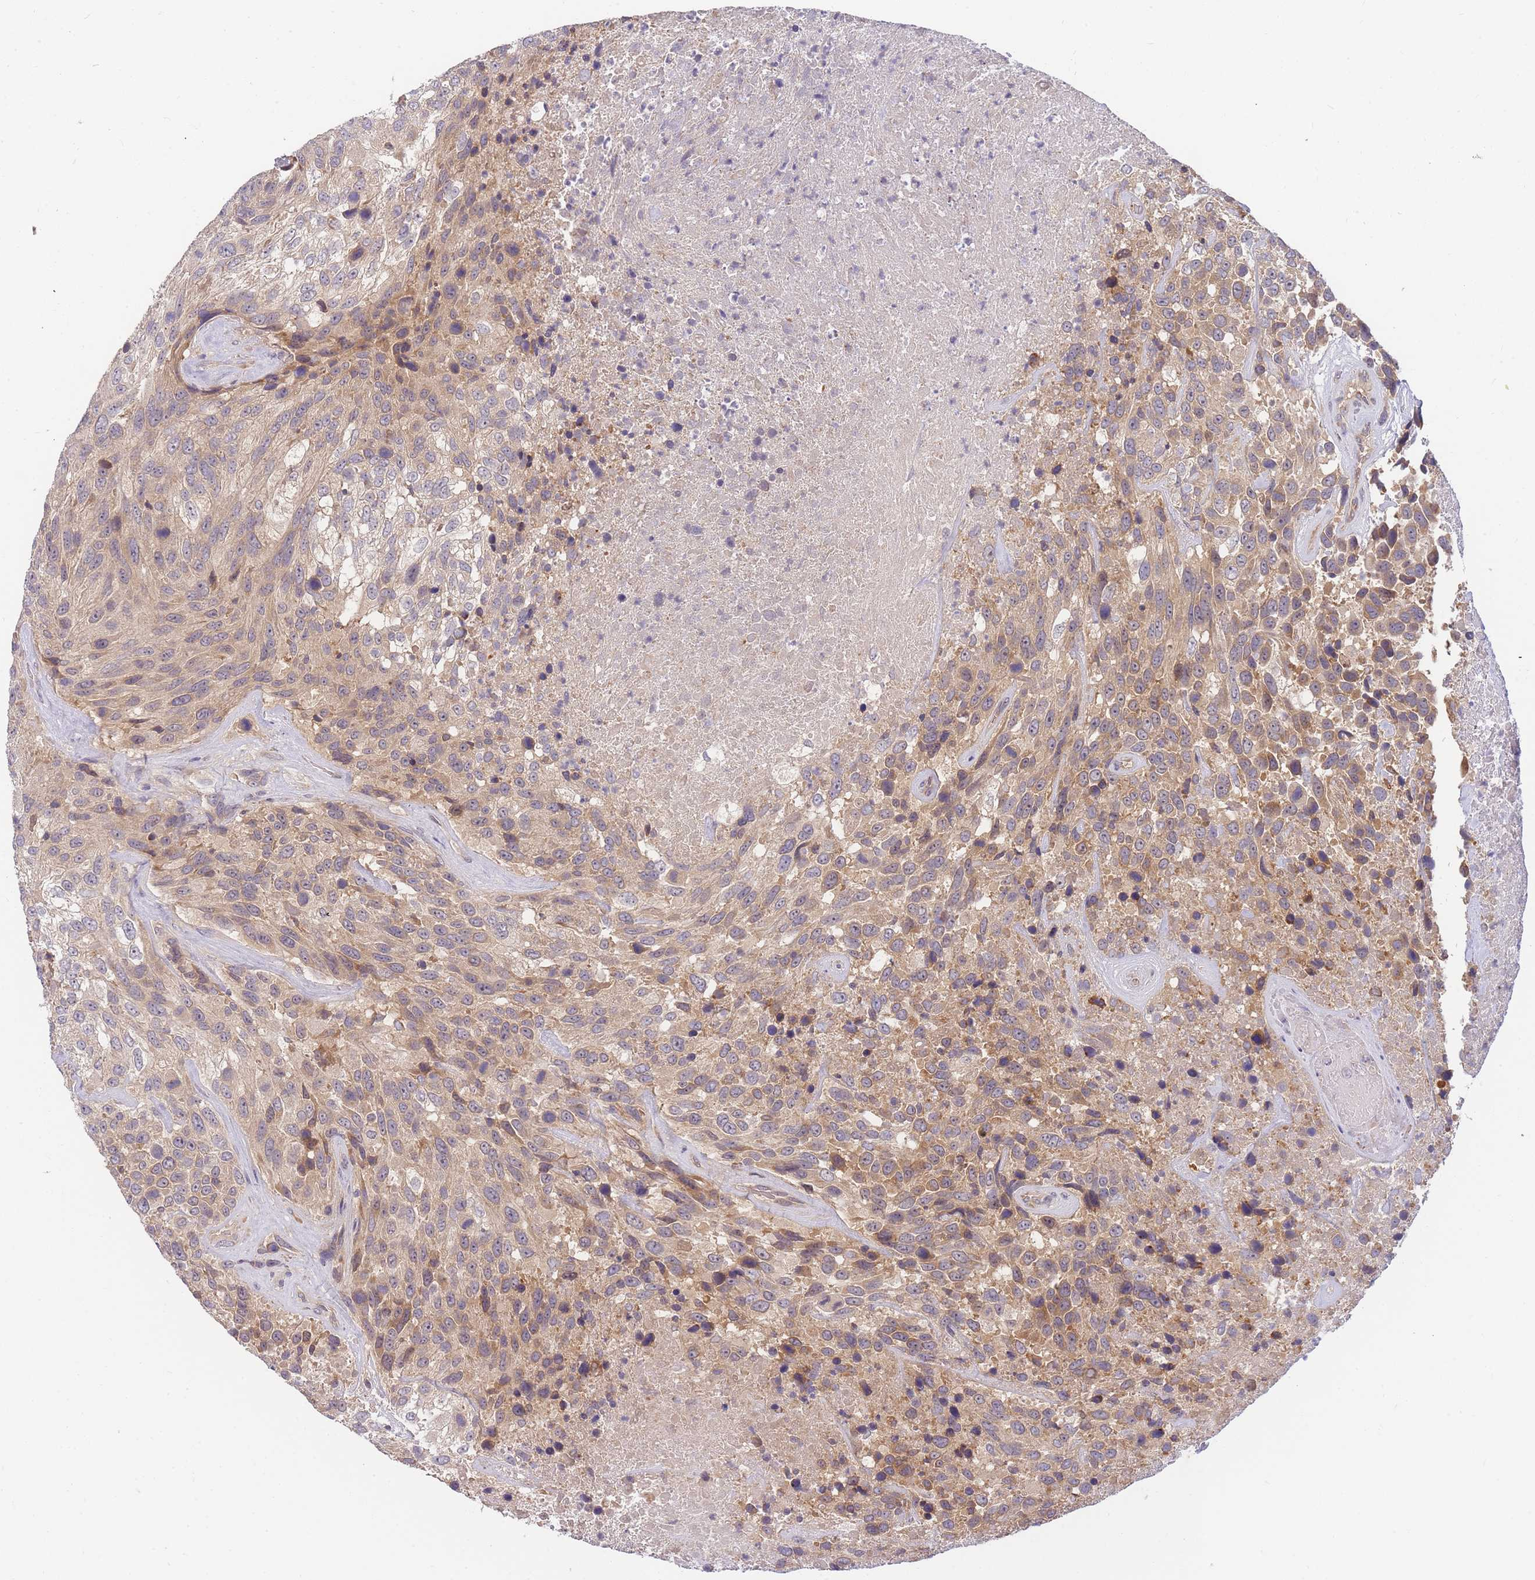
{"staining": {"intensity": "moderate", "quantity": "25%-75%", "location": "cytoplasmic/membranous"}, "tissue": "urothelial cancer", "cell_type": "Tumor cells", "image_type": "cancer", "snomed": [{"axis": "morphology", "description": "Urothelial carcinoma, High grade"}, {"axis": "topography", "description": "Urinary bladder"}], "caption": "Immunohistochemistry (IHC) image of urothelial carcinoma (high-grade) stained for a protein (brown), which exhibits medium levels of moderate cytoplasmic/membranous expression in about 25%-75% of tumor cells.", "gene": "ZNF577", "patient": {"sex": "female", "age": 70}}